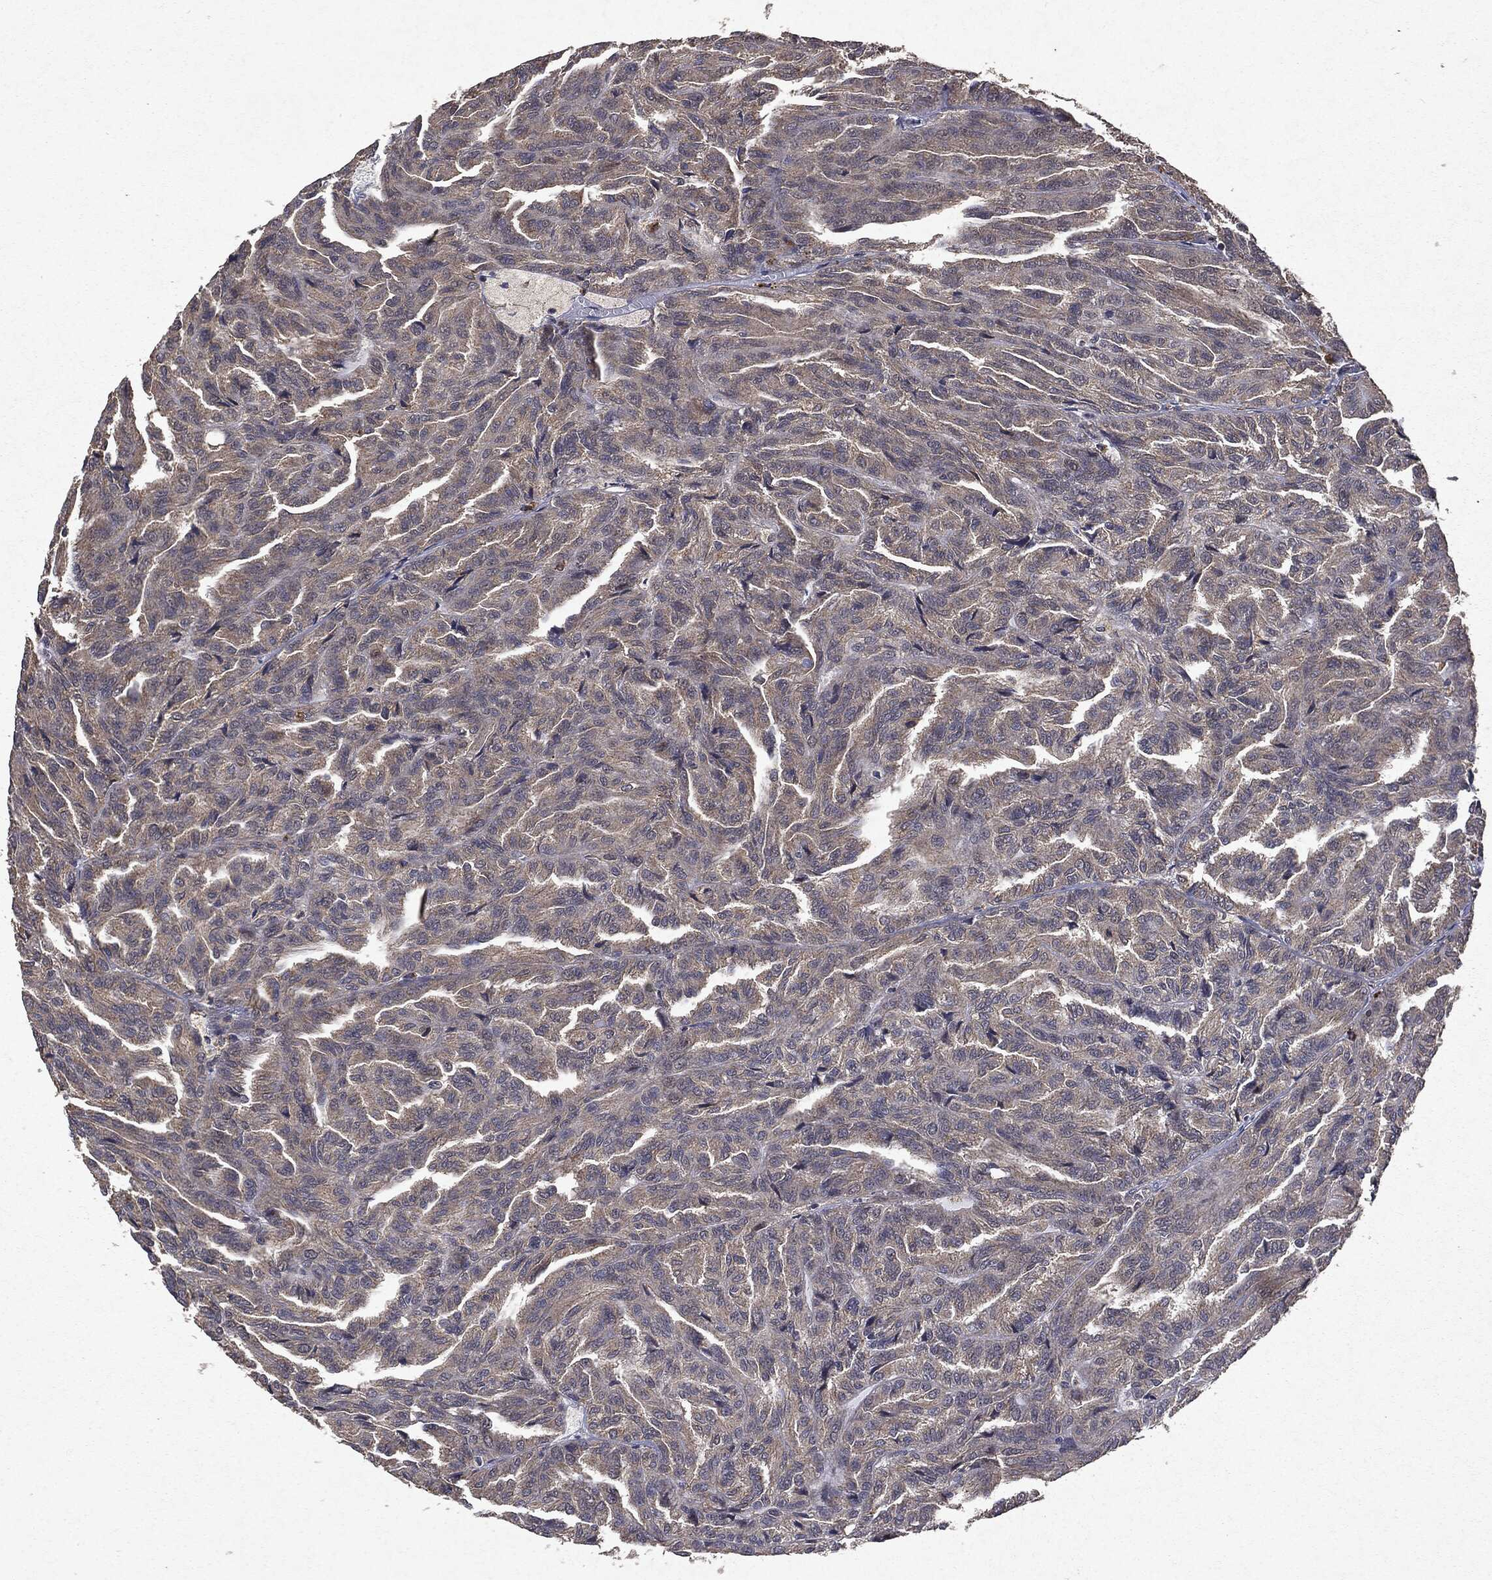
{"staining": {"intensity": "negative", "quantity": "none", "location": "none"}, "tissue": "renal cancer", "cell_type": "Tumor cells", "image_type": "cancer", "snomed": [{"axis": "morphology", "description": "Adenocarcinoma, NOS"}, {"axis": "topography", "description": "Kidney"}], "caption": "Tumor cells show no significant protein positivity in adenocarcinoma (renal).", "gene": "PTEN", "patient": {"sex": "male", "age": 79}}